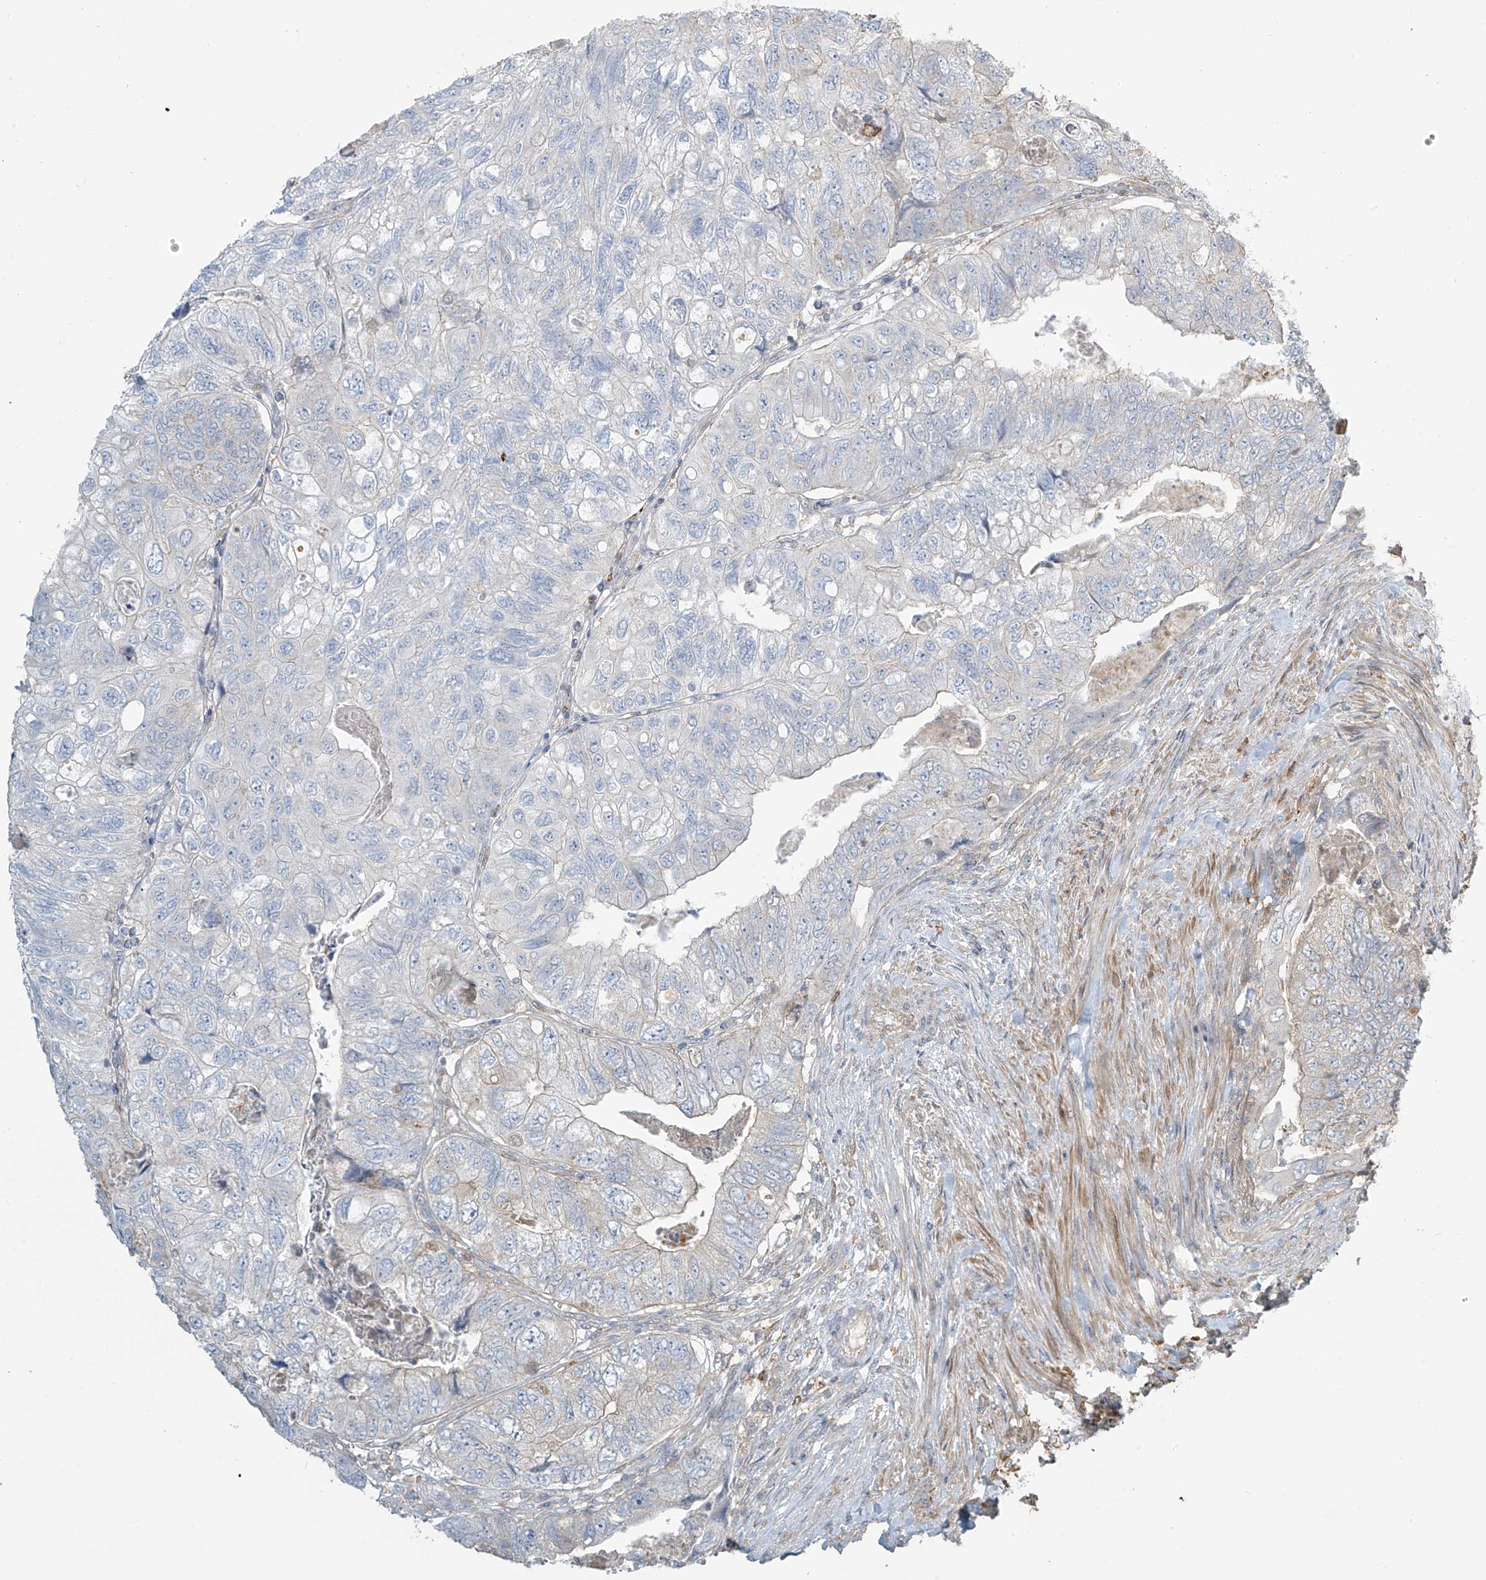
{"staining": {"intensity": "negative", "quantity": "none", "location": "none"}, "tissue": "colorectal cancer", "cell_type": "Tumor cells", "image_type": "cancer", "snomed": [{"axis": "morphology", "description": "Adenocarcinoma, NOS"}, {"axis": "topography", "description": "Rectum"}], "caption": "This is a micrograph of immunohistochemistry staining of colorectal cancer (adenocarcinoma), which shows no staining in tumor cells.", "gene": "TAGAP", "patient": {"sex": "male", "age": 63}}